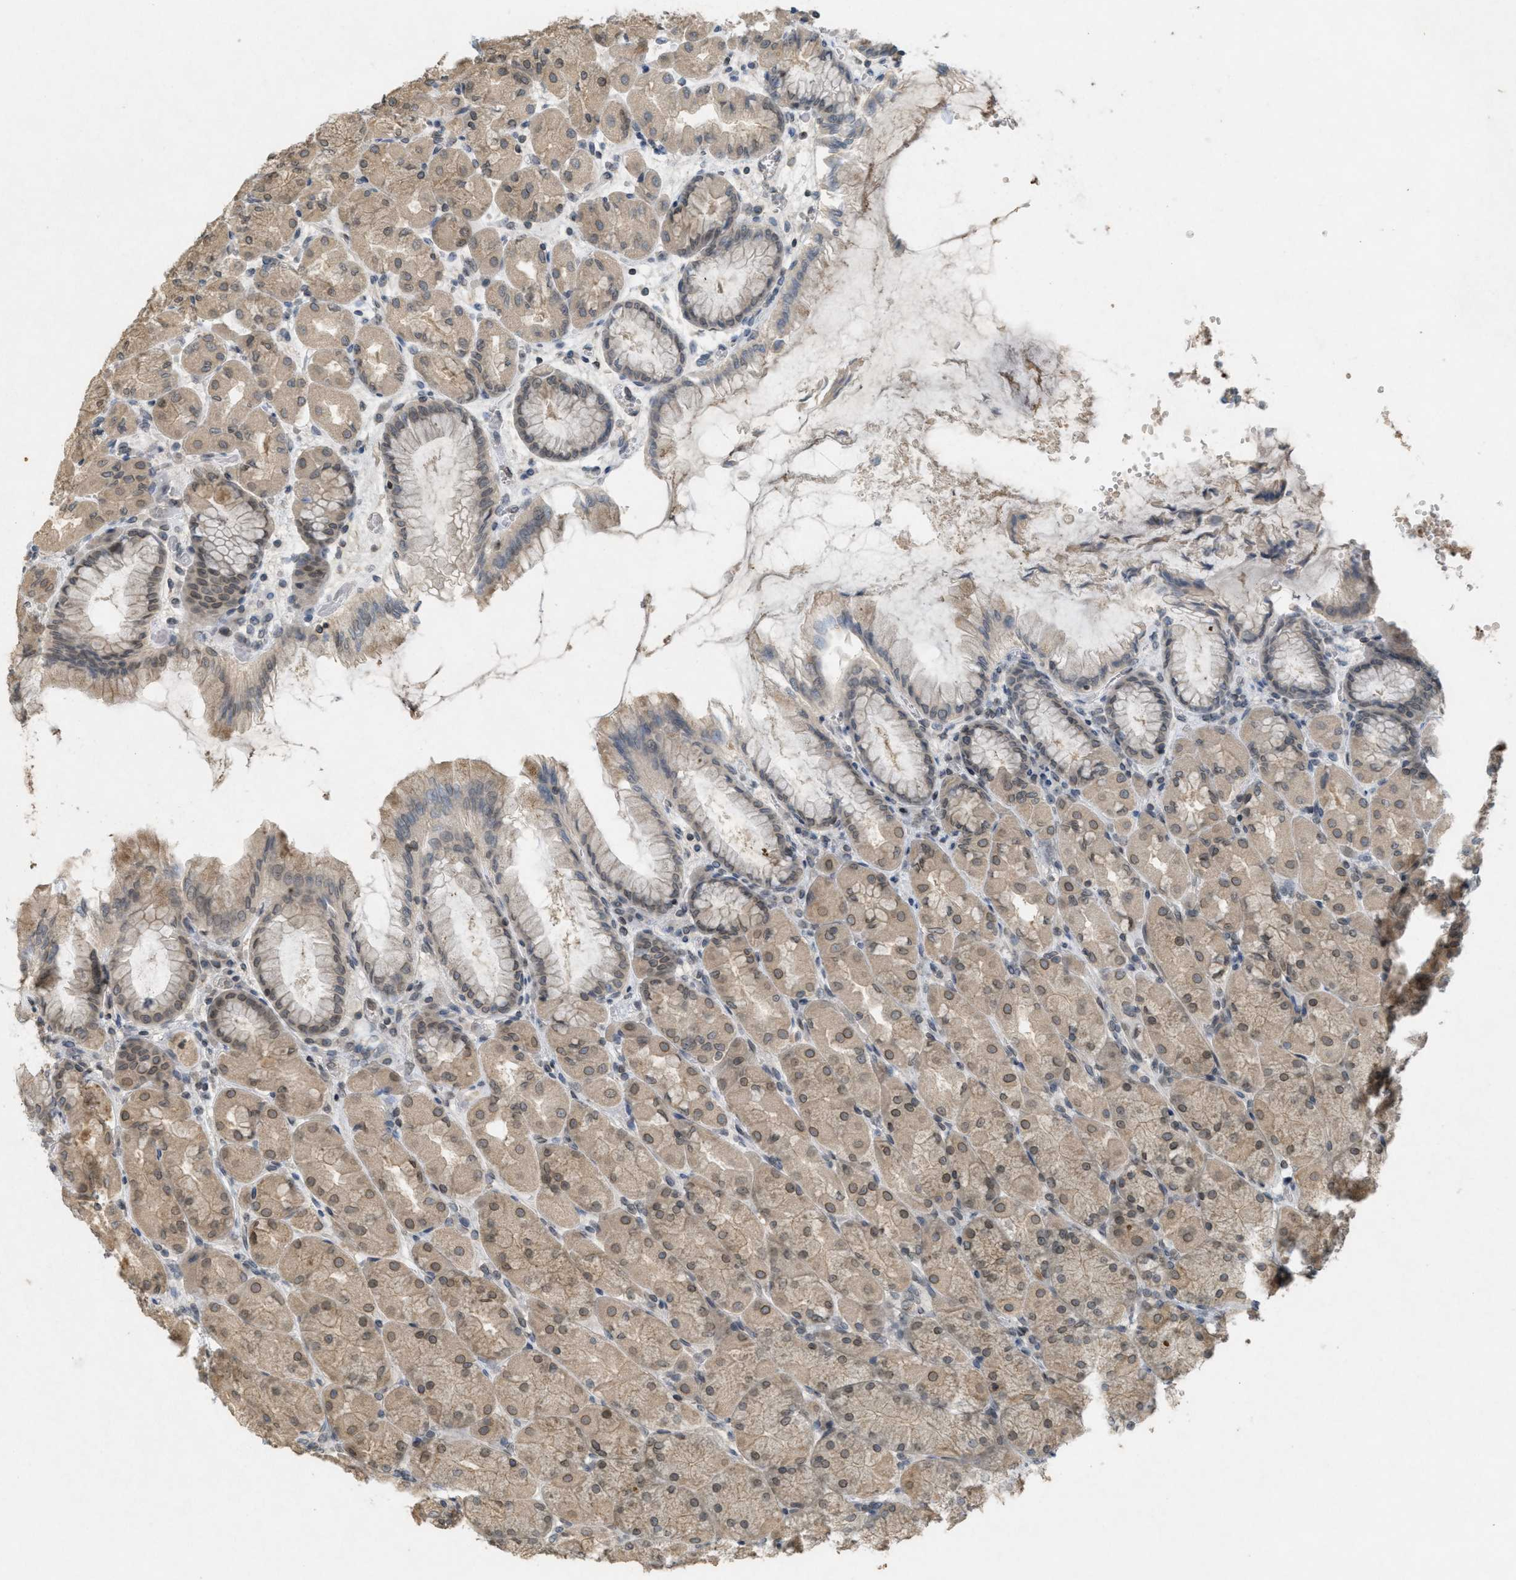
{"staining": {"intensity": "weak", "quantity": ">75%", "location": "cytoplasmic/membranous,nuclear"}, "tissue": "stomach", "cell_type": "Glandular cells", "image_type": "normal", "snomed": [{"axis": "morphology", "description": "Normal tissue, NOS"}, {"axis": "topography", "description": "Stomach, upper"}], "caption": "Protein analysis of unremarkable stomach reveals weak cytoplasmic/membranous,nuclear expression in about >75% of glandular cells.", "gene": "ABHD6", "patient": {"sex": "female", "age": 56}}